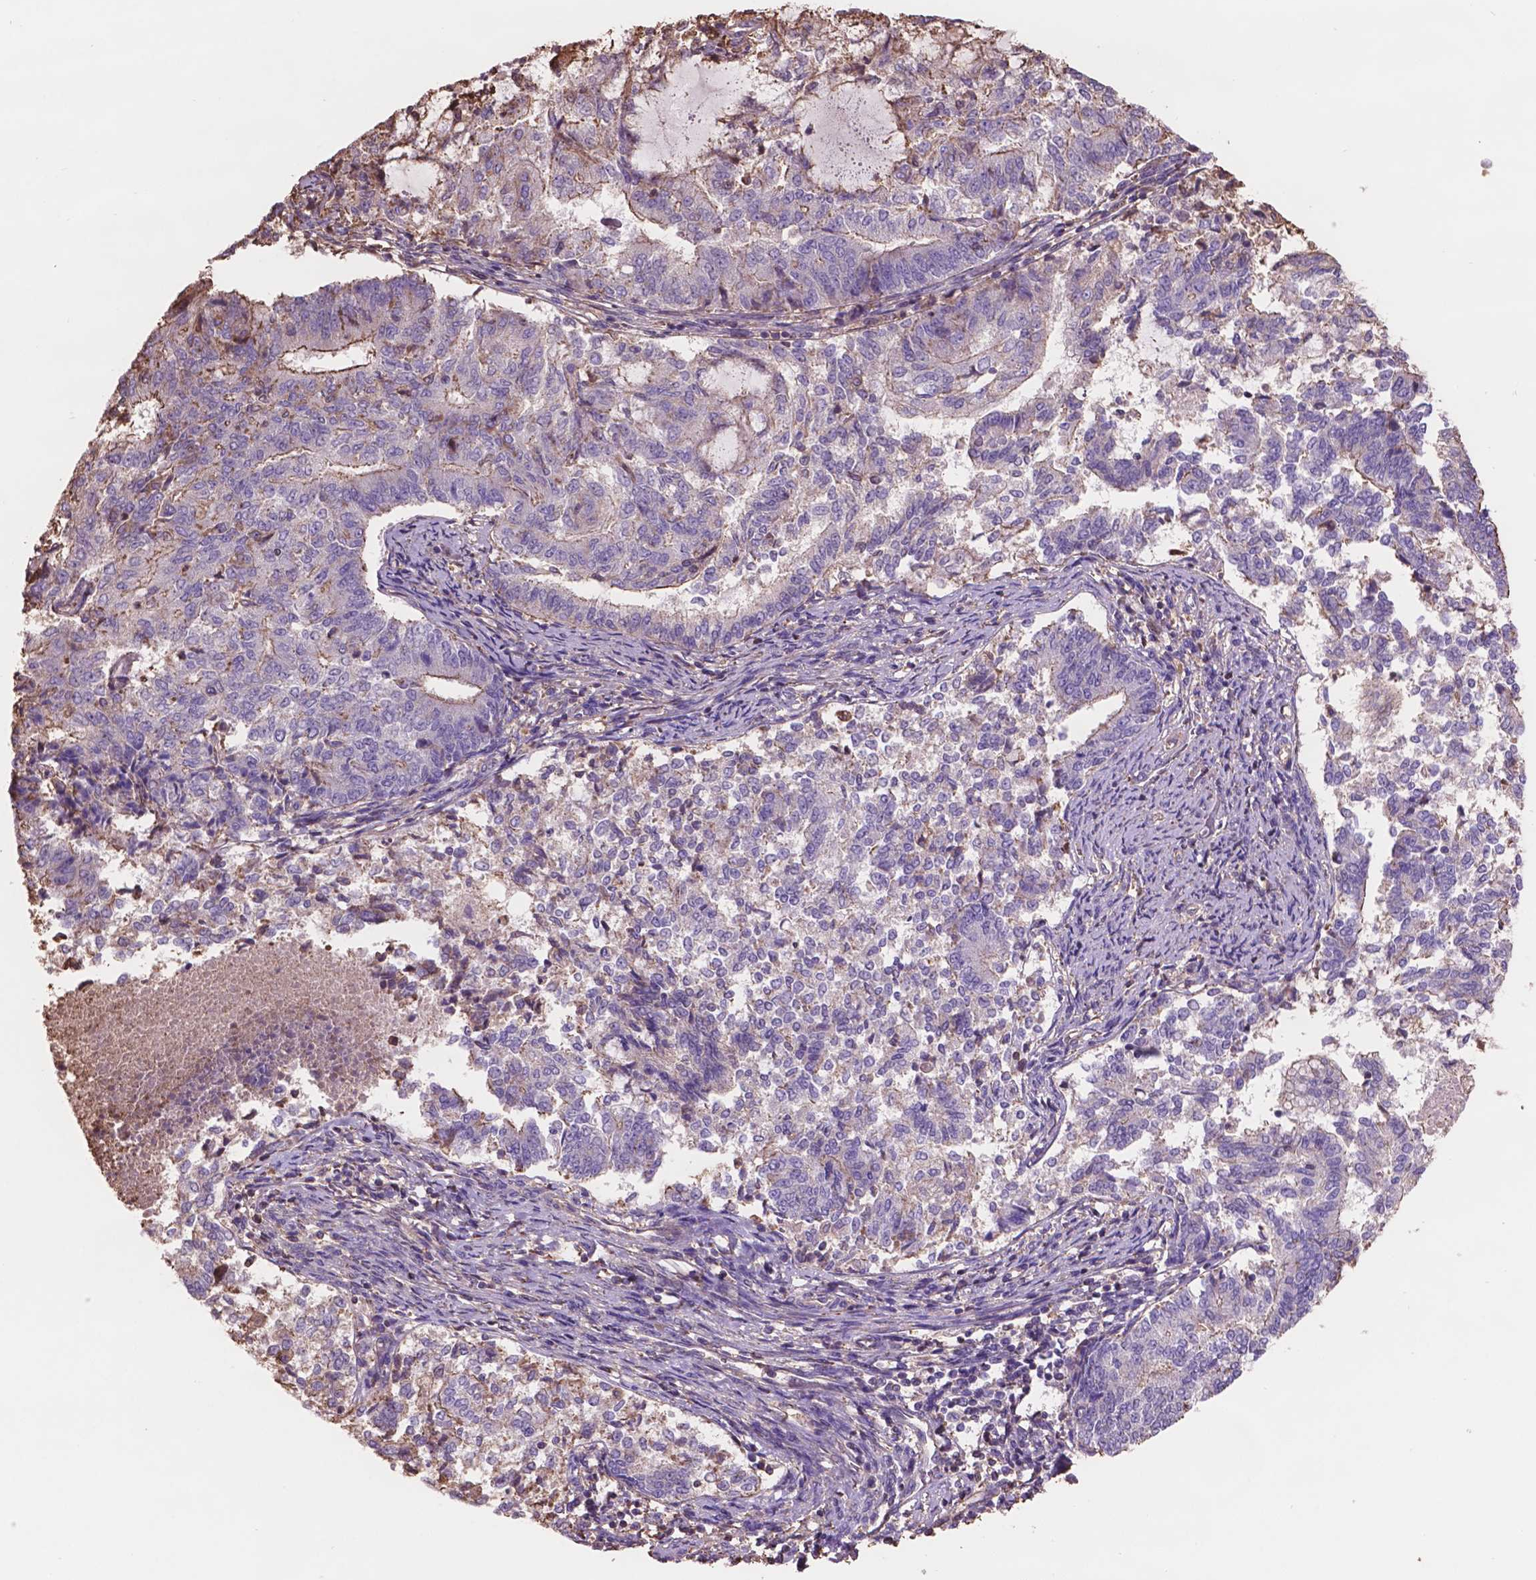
{"staining": {"intensity": "moderate", "quantity": "<25%", "location": "cytoplasmic/membranous"}, "tissue": "endometrial cancer", "cell_type": "Tumor cells", "image_type": "cancer", "snomed": [{"axis": "morphology", "description": "Adenocarcinoma, NOS"}, {"axis": "topography", "description": "Endometrium"}], "caption": "The image reveals a brown stain indicating the presence of a protein in the cytoplasmic/membranous of tumor cells in endometrial cancer (adenocarcinoma).", "gene": "NIPA2", "patient": {"sex": "female", "age": 65}}